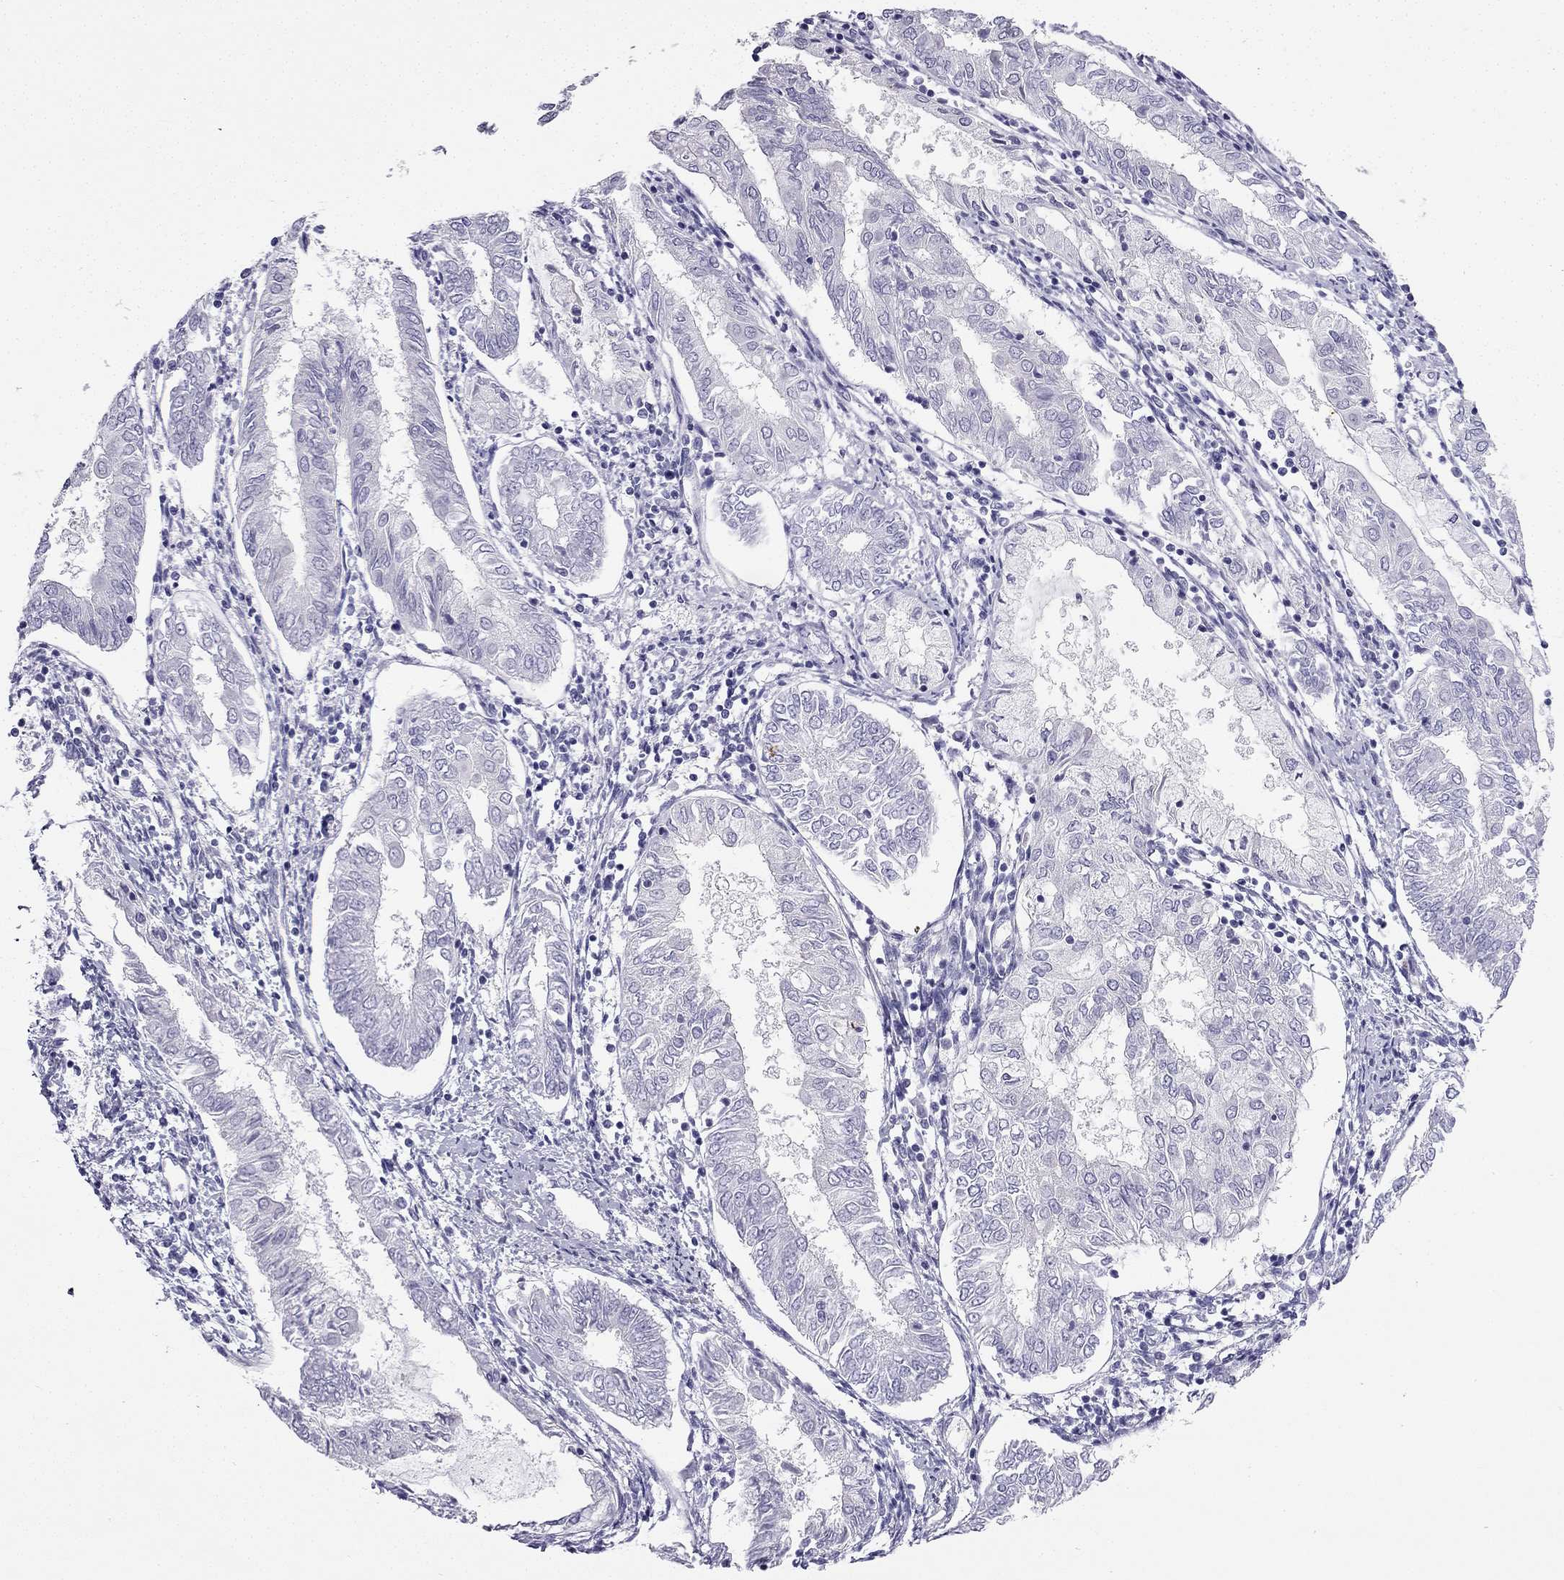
{"staining": {"intensity": "negative", "quantity": "none", "location": "none"}, "tissue": "endometrial cancer", "cell_type": "Tumor cells", "image_type": "cancer", "snomed": [{"axis": "morphology", "description": "Adenocarcinoma, NOS"}, {"axis": "topography", "description": "Endometrium"}], "caption": "Immunohistochemical staining of adenocarcinoma (endometrial) demonstrates no significant positivity in tumor cells.", "gene": "GJA8", "patient": {"sex": "female", "age": 68}}